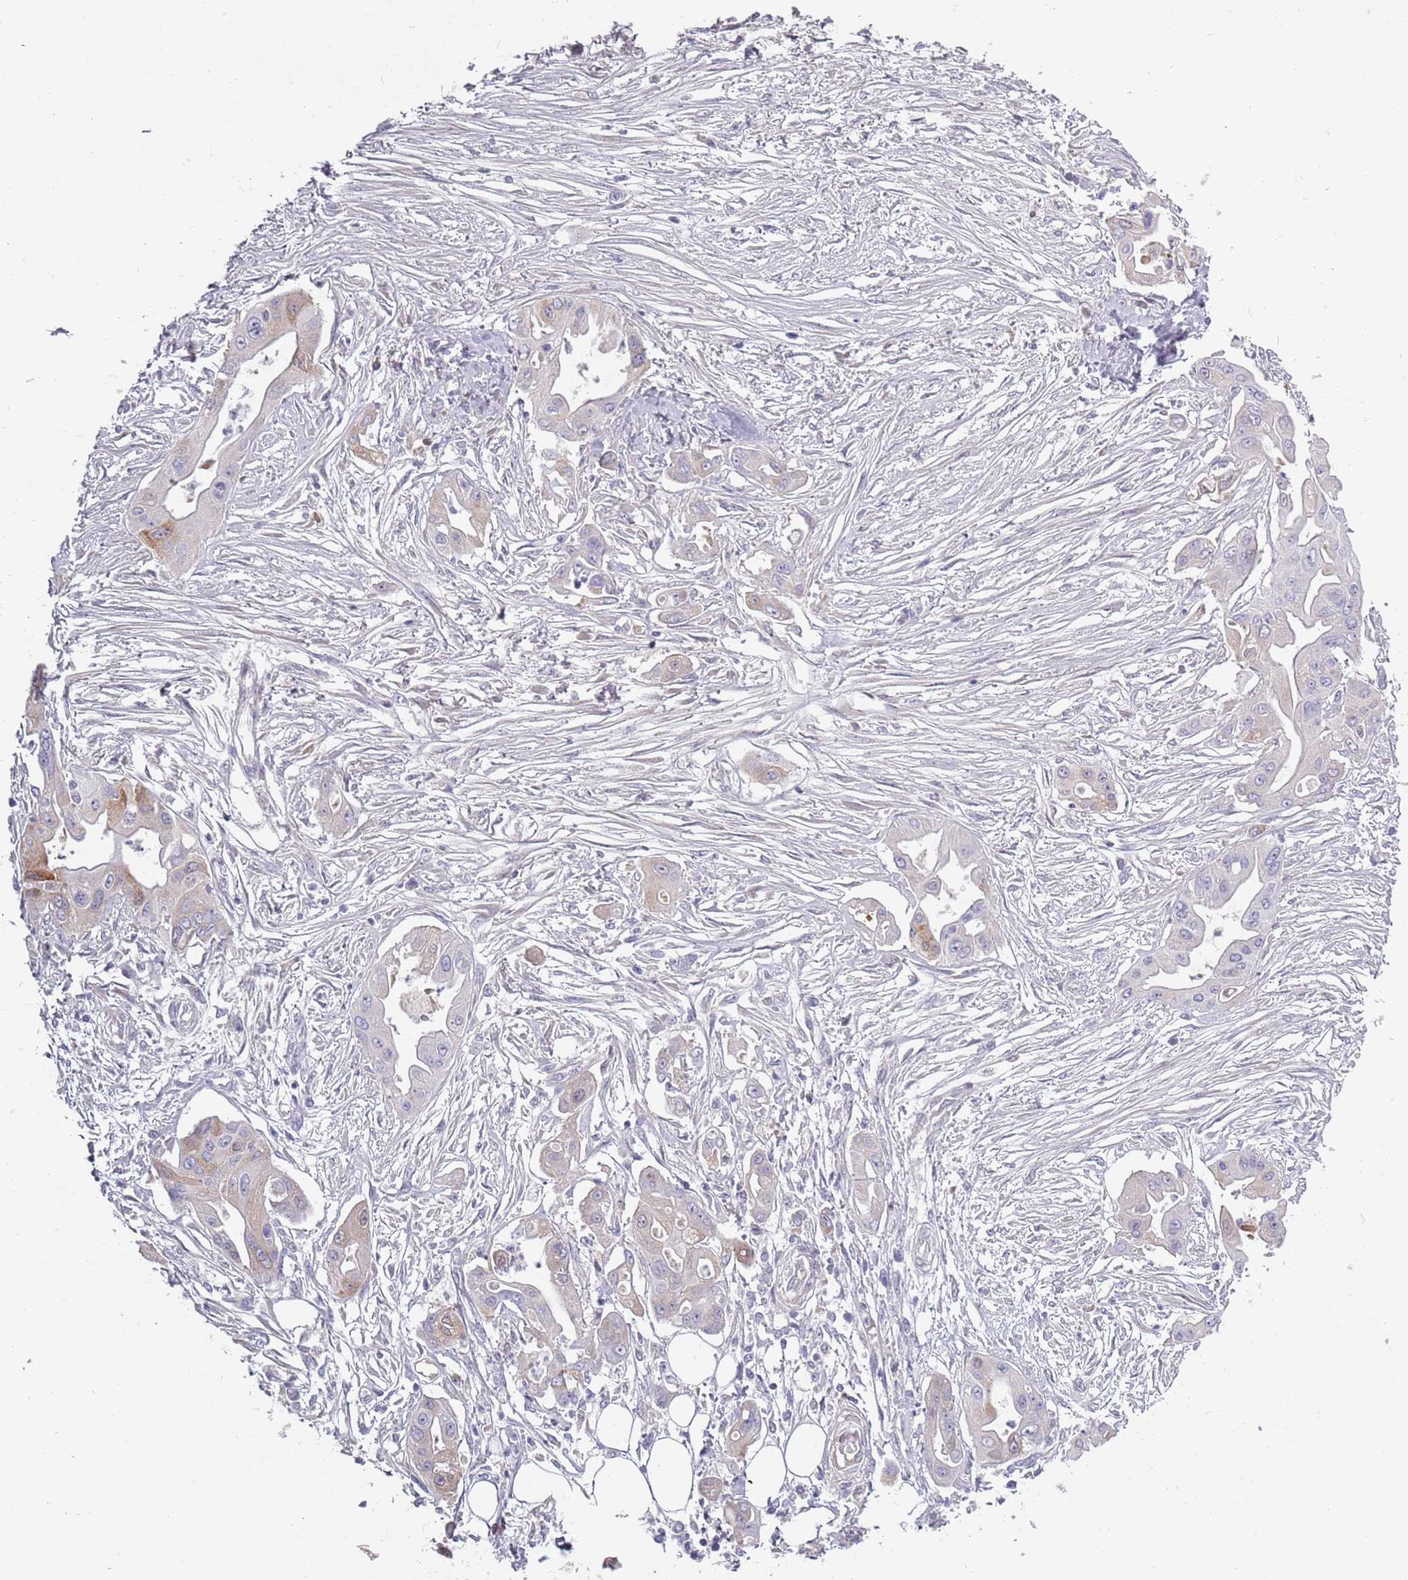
{"staining": {"intensity": "moderate", "quantity": "<25%", "location": "cytoplasmic/membranous"}, "tissue": "ovarian cancer", "cell_type": "Tumor cells", "image_type": "cancer", "snomed": [{"axis": "morphology", "description": "Cystadenocarcinoma, mucinous, NOS"}, {"axis": "topography", "description": "Ovary"}], "caption": "Approximately <25% of tumor cells in human ovarian mucinous cystadenocarcinoma display moderate cytoplasmic/membranous protein positivity as visualized by brown immunohistochemical staining.", "gene": "TNFRSF6B", "patient": {"sex": "female", "age": 70}}